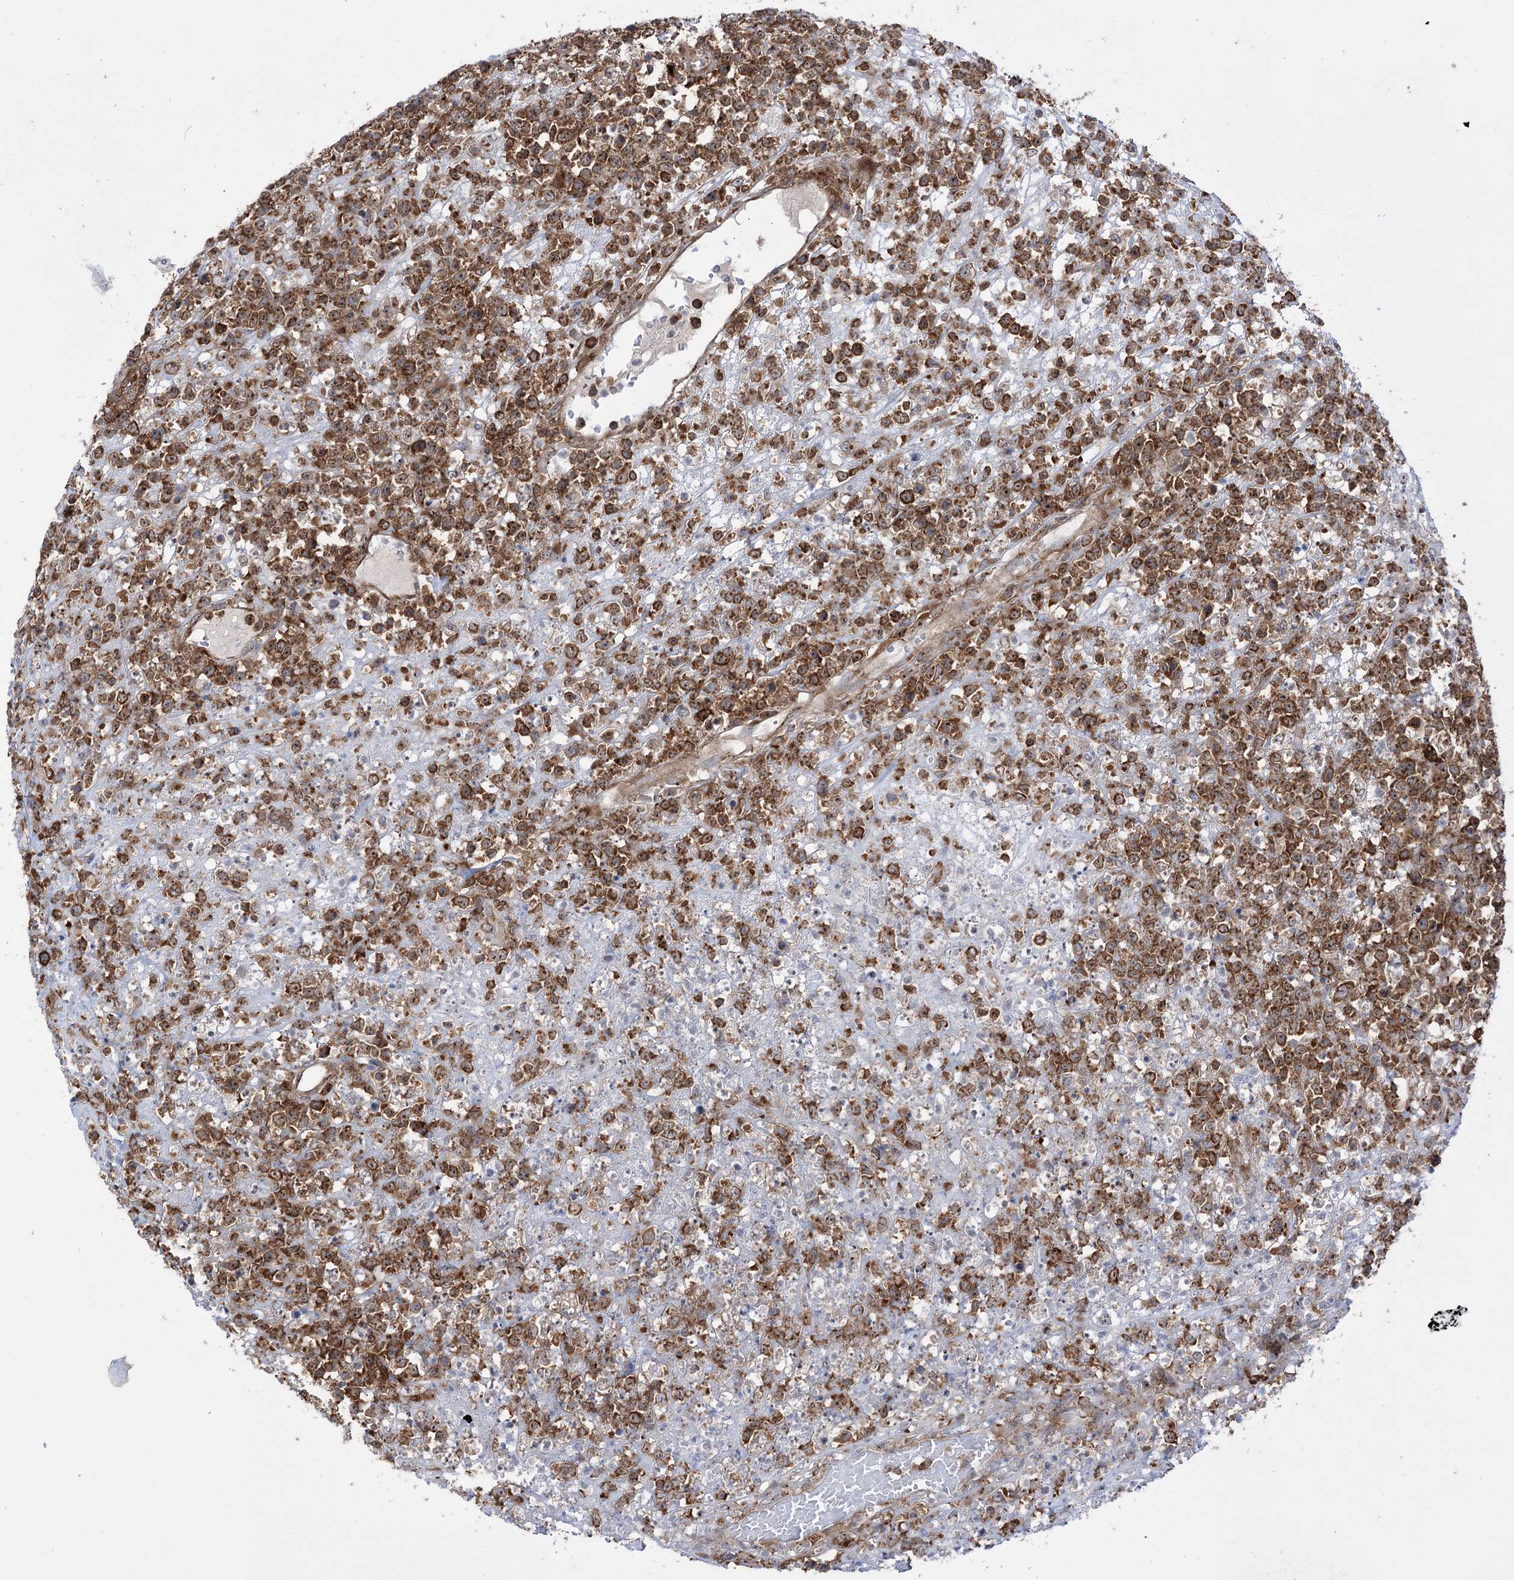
{"staining": {"intensity": "moderate", "quantity": ">75%", "location": "cytoplasmic/membranous"}, "tissue": "lymphoma", "cell_type": "Tumor cells", "image_type": "cancer", "snomed": [{"axis": "morphology", "description": "Malignant lymphoma, non-Hodgkin's type, High grade"}, {"axis": "topography", "description": "Colon"}], "caption": "Protein expression analysis of high-grade malignant lymphoma, non-Hodgkin's type displays moderate cytoplasmic/membranous positivity in approximately >75% of tumor cells. (Brightfield microscopy of DAB IHC at high magnification).", "gene": "ZNF622", "patient": {"sex": "female", "age": 53}}